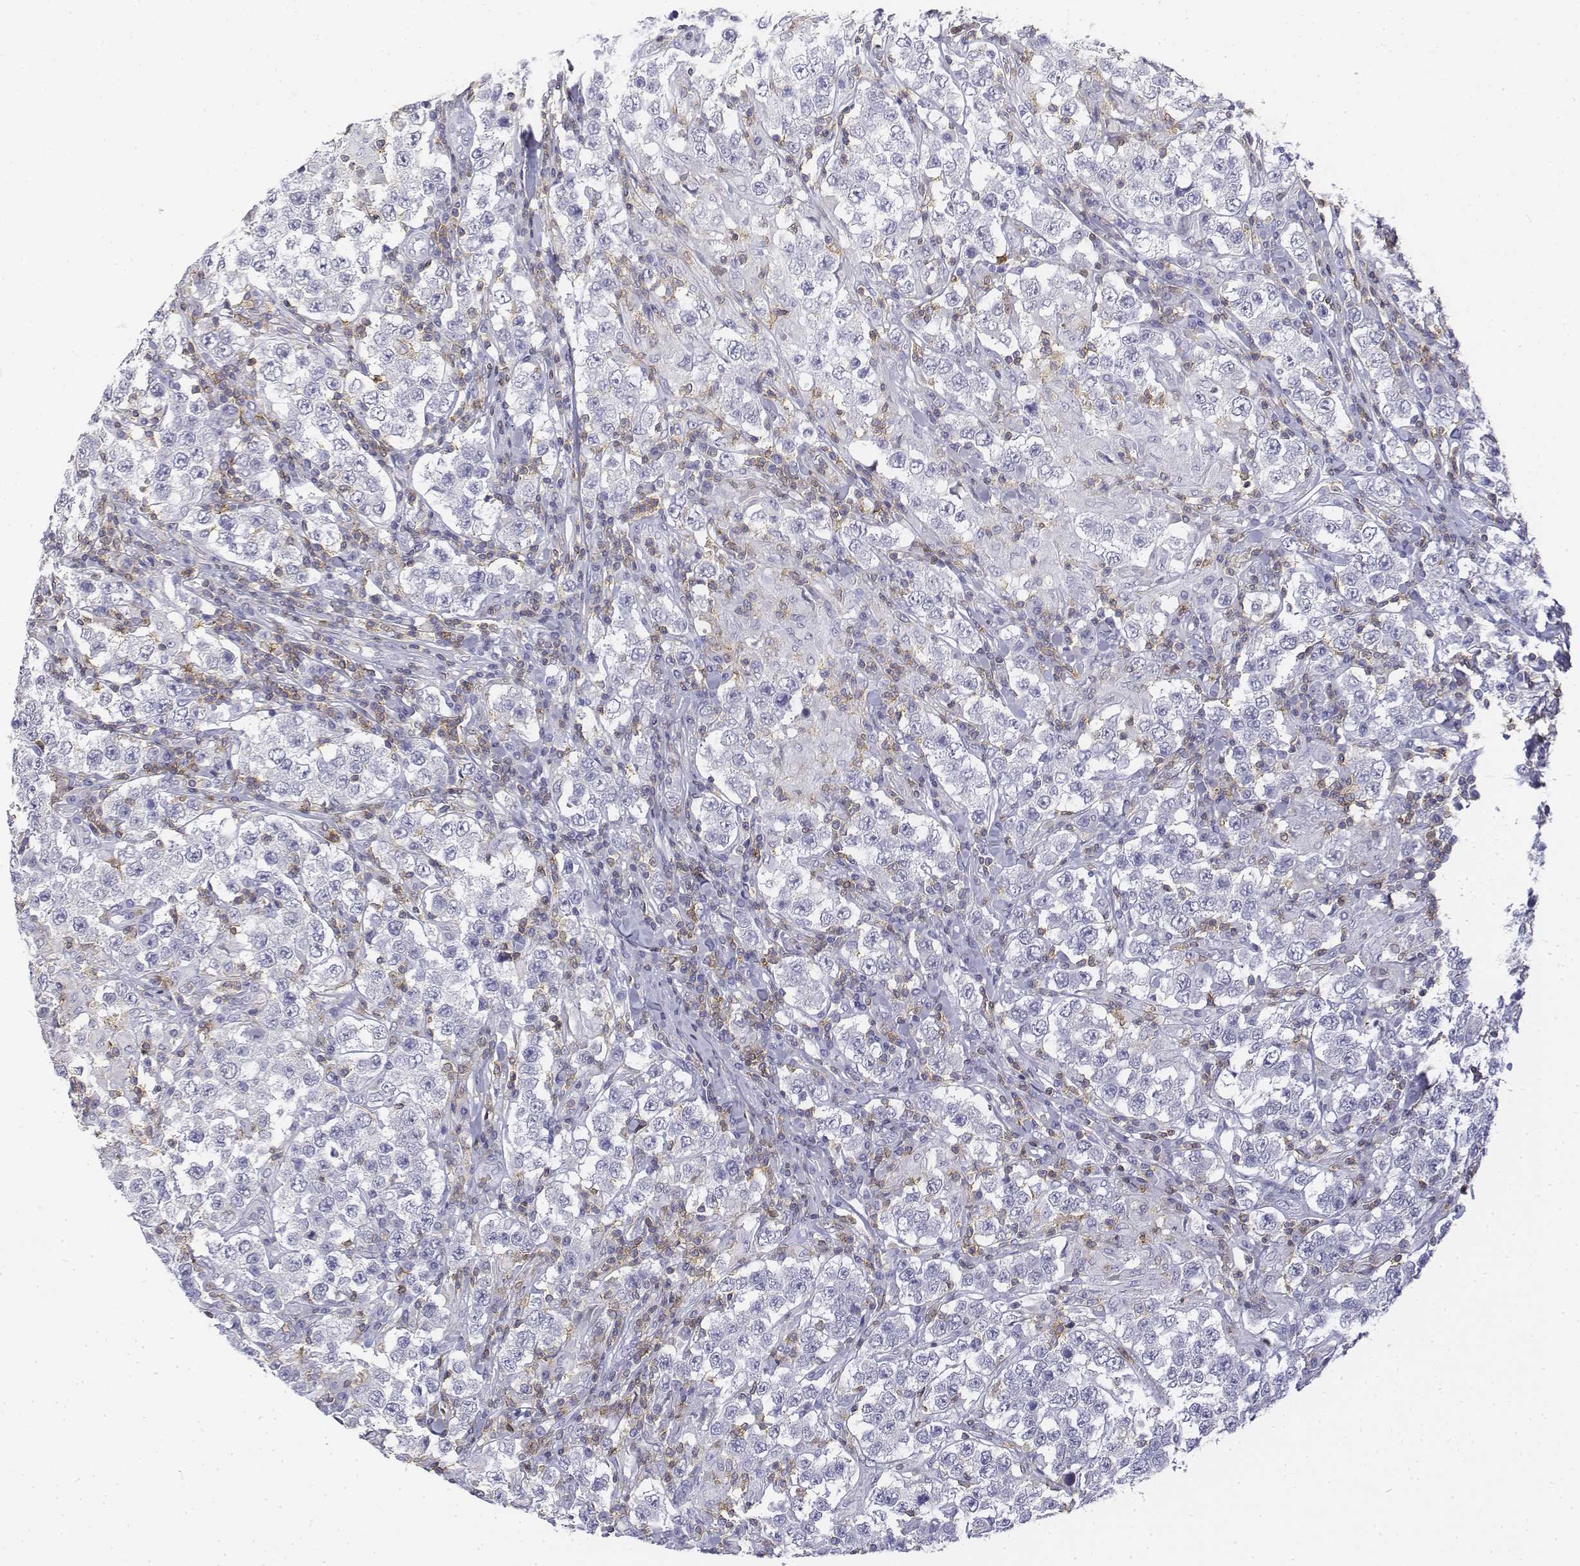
{"staining": {"intensity": "negative", "quantity": "none", "location": "none"}, "tissue": "testis cancer", "cell_type": "Tumor cells", "image_type": "cancer", "snomed": [{"axis": "morphology", "description": "Seminoma, NOS"}, {"axis": "morphology", "description": "Carcinoma, Embryonal, NOS"}, {"axis": "topography", "description": "Testis"}], "caption": "IHC of human testis cancer (embryonal carcinoma) exhibits no positivity in tumor cells.", "gene": "CD3E", "patient": {"sex": "male", "age": 41}}